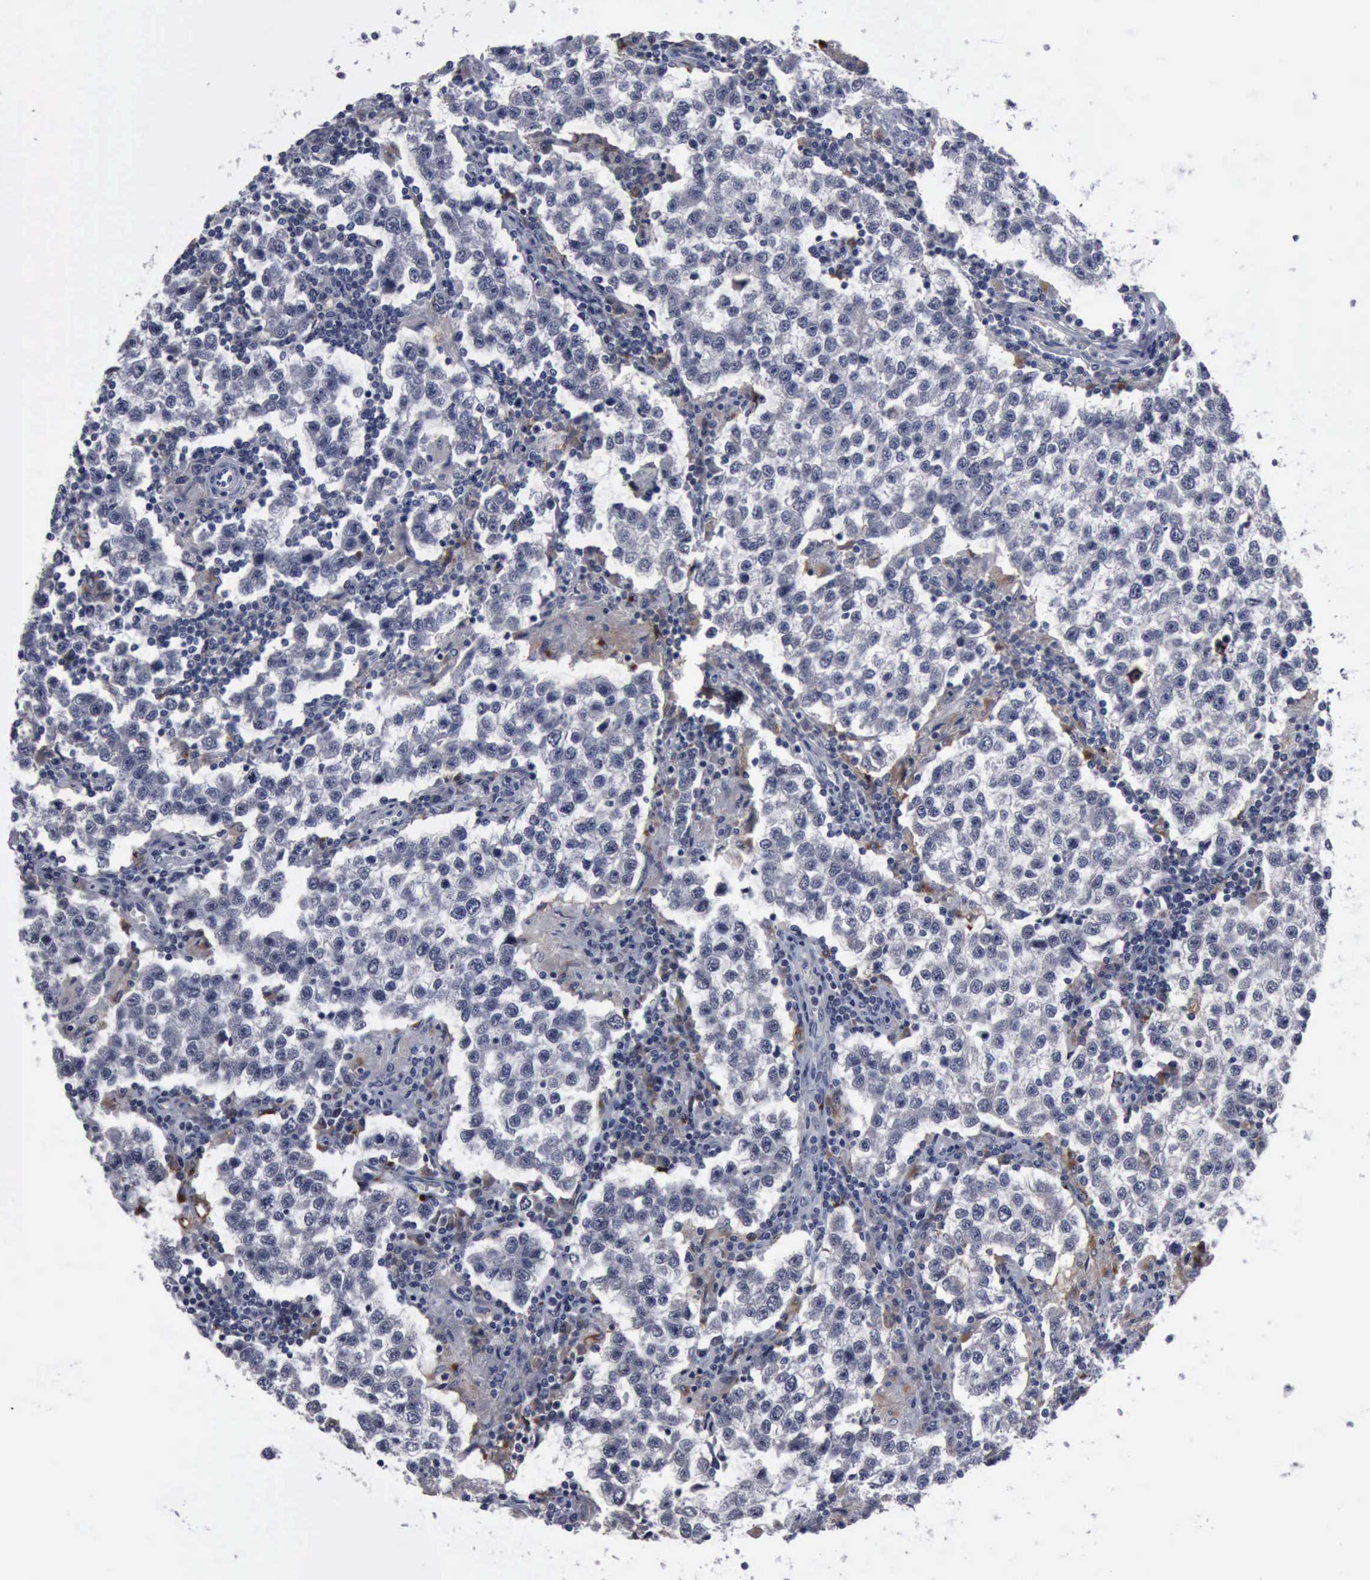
{"staining": {"intensity": "negative", "quantity": "none", "location": "none"}, "tissue": "testis cancer", "cell_type": "Tumor cells", "image_type": "cancer", "snomed": [{"axis": "morphology", "description": "Seminoma, NOS"}, {"axis": "topography", "description": "Testis"}], "caption": "The image exhibits no staining of tumor cells in testis seminoma.", "gene": "MYO18B", "patient": {"sex": "male", "age": 36}}